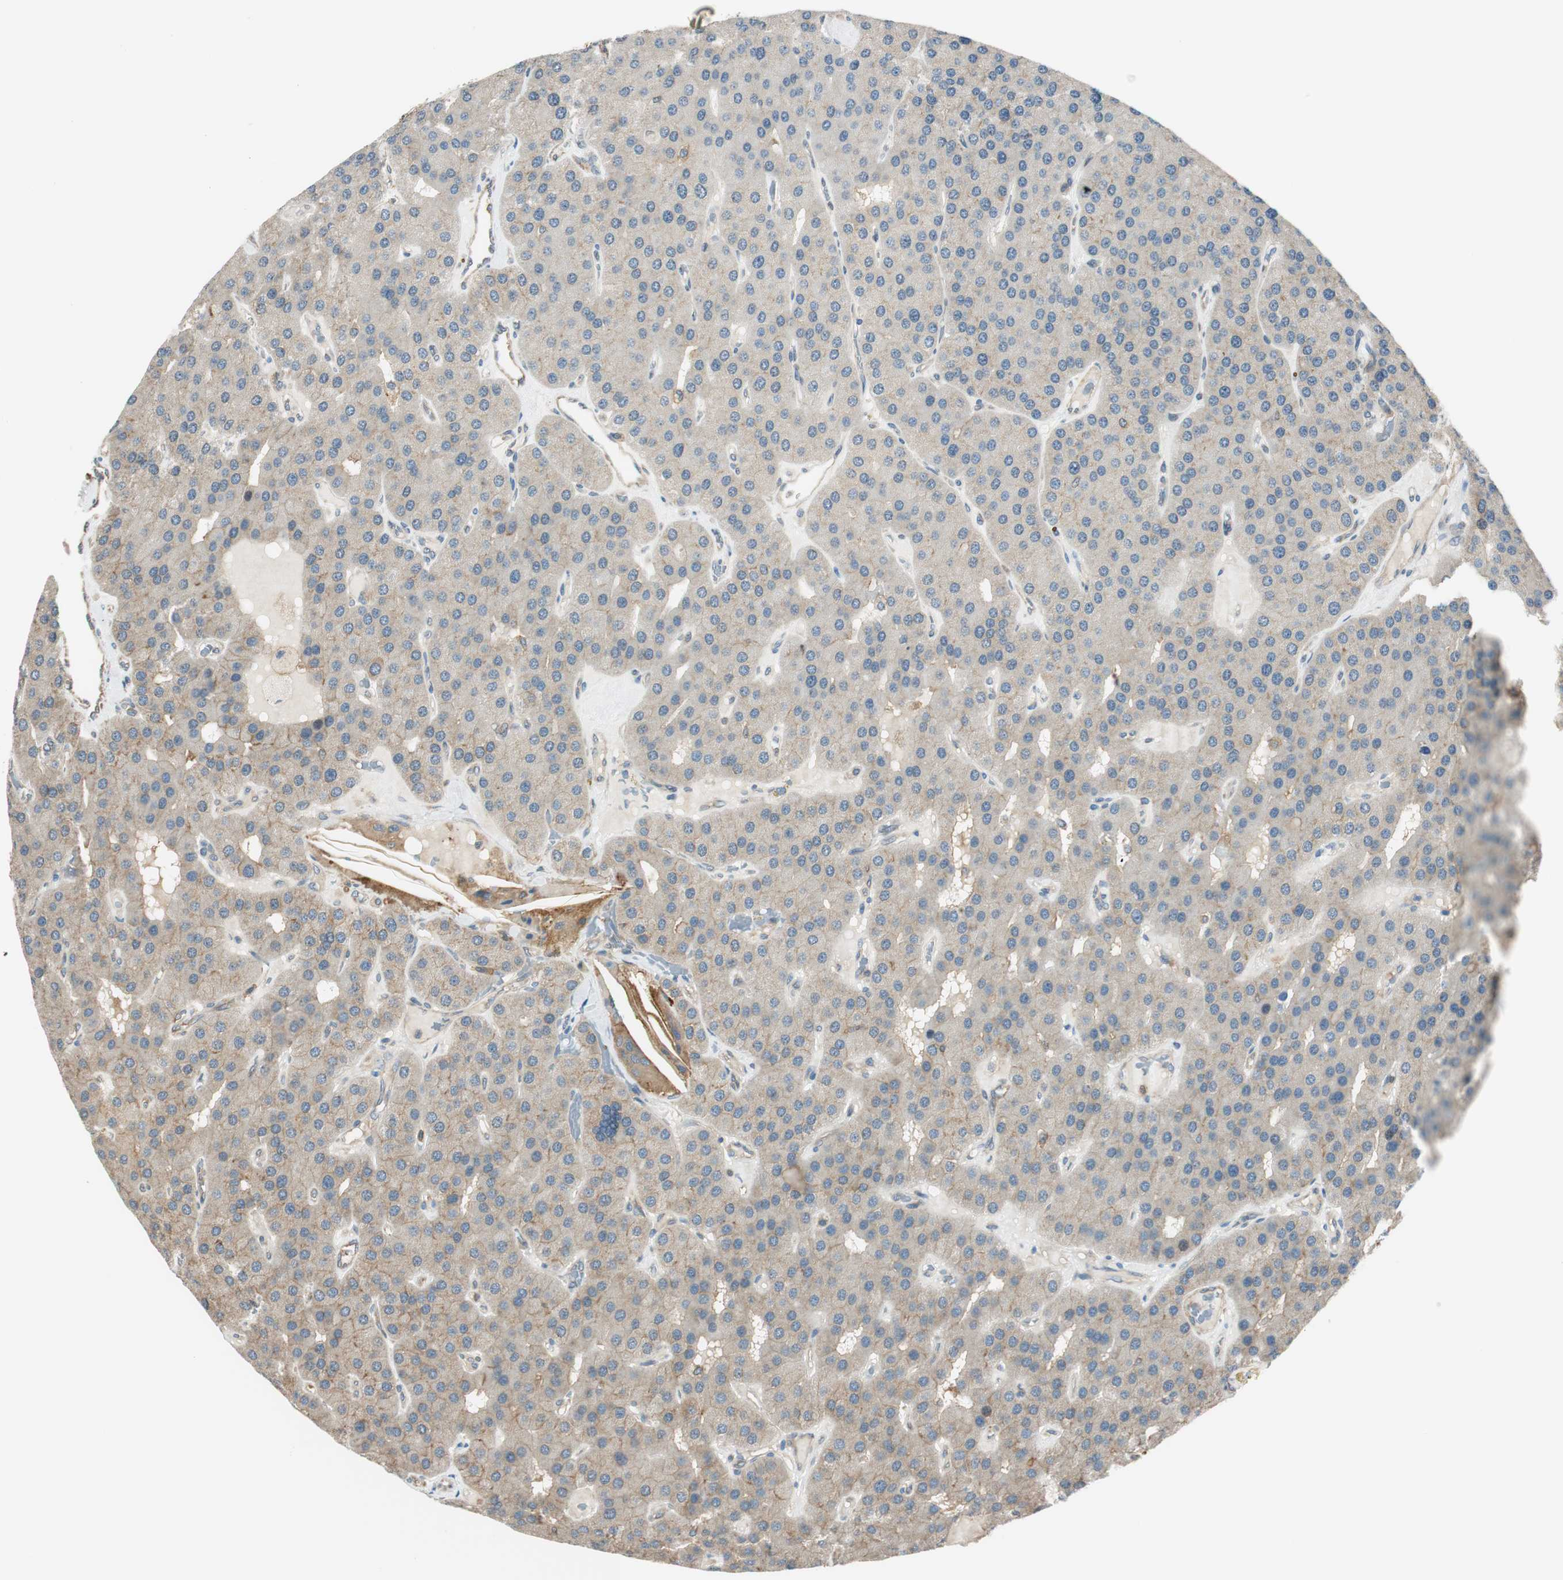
{"staining": {"intensity": "moderate", "quantity": ">75%", "location": "cytoplasmic/membranous"}, "tissue": "parathyroid gland", "cell_type": "Glandular cells", "image_type": "normal", "snomed": [{"axis": "morphology", "description": "Normal tissue, NOS"}, {"axis": "morphology", "description": "Adenoma, NOS"}, {"axis": "topography", "description": "Parathyroid gland"}], "caption": "The micrograph exhibits a brown stain indicating the presence of a protein in the cytoplasmic/membranous of glandular cells in parathyroid gland. (Brightfield microscopy of DAB IHC at high magnification).", "gene": "PI4K2B", "patient": {"sex": "female", "age": 86}}